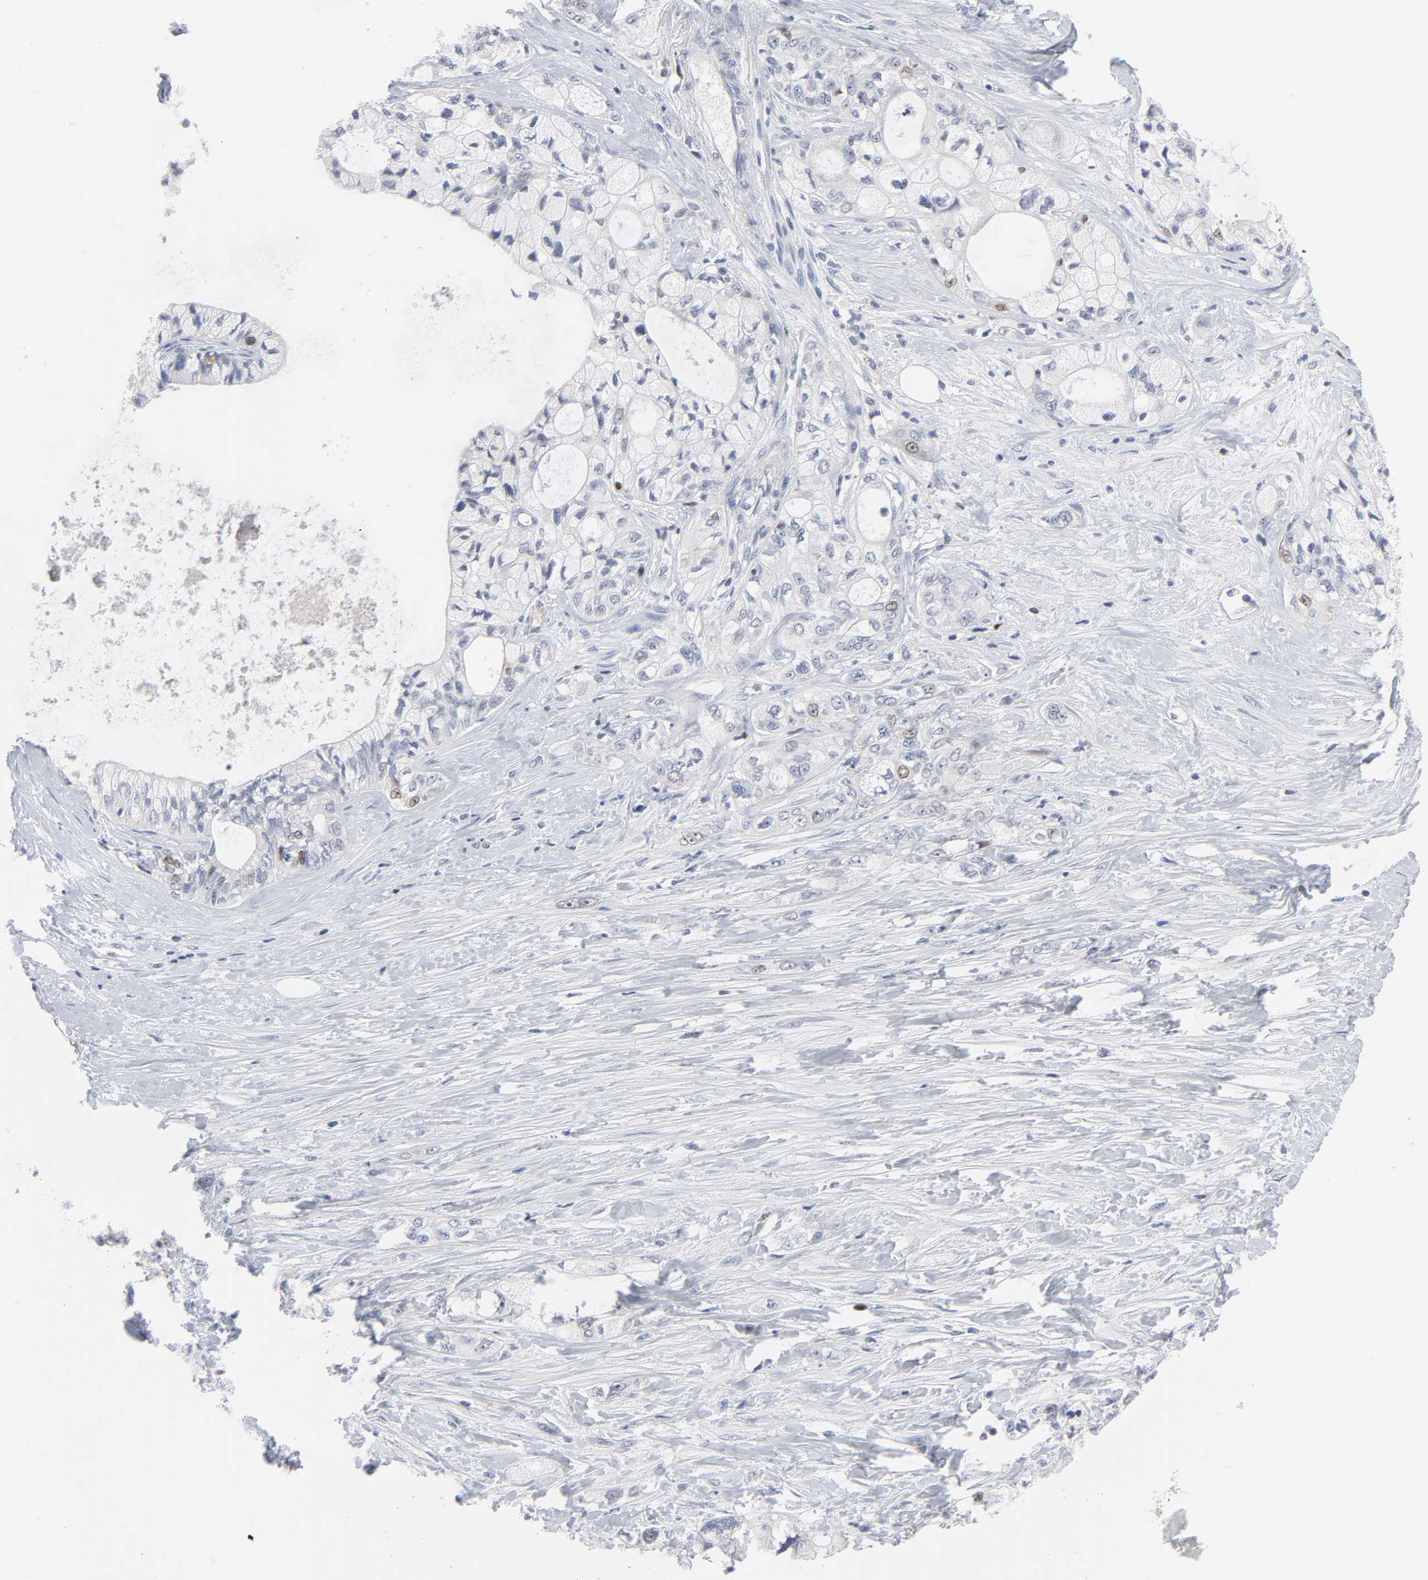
{"staining": {"intensity": "negative", "quantity": "none", "location": "none"}, "tissue": "pancreatic cancer", "cell_type": "Tumor cells", "image_type": "cancer", "snomed": [{"axis": "morphology", "description": "Adenocarcinoma, NOS"}, {"axis": "topography", "description": "Pancreas"}], "caption": "The histopathology image reveals no staining of tumor cells in pancreatic adenocarcinoma.", "gene": "WEE1", "patient": {"sex": "male", "age": 70}}